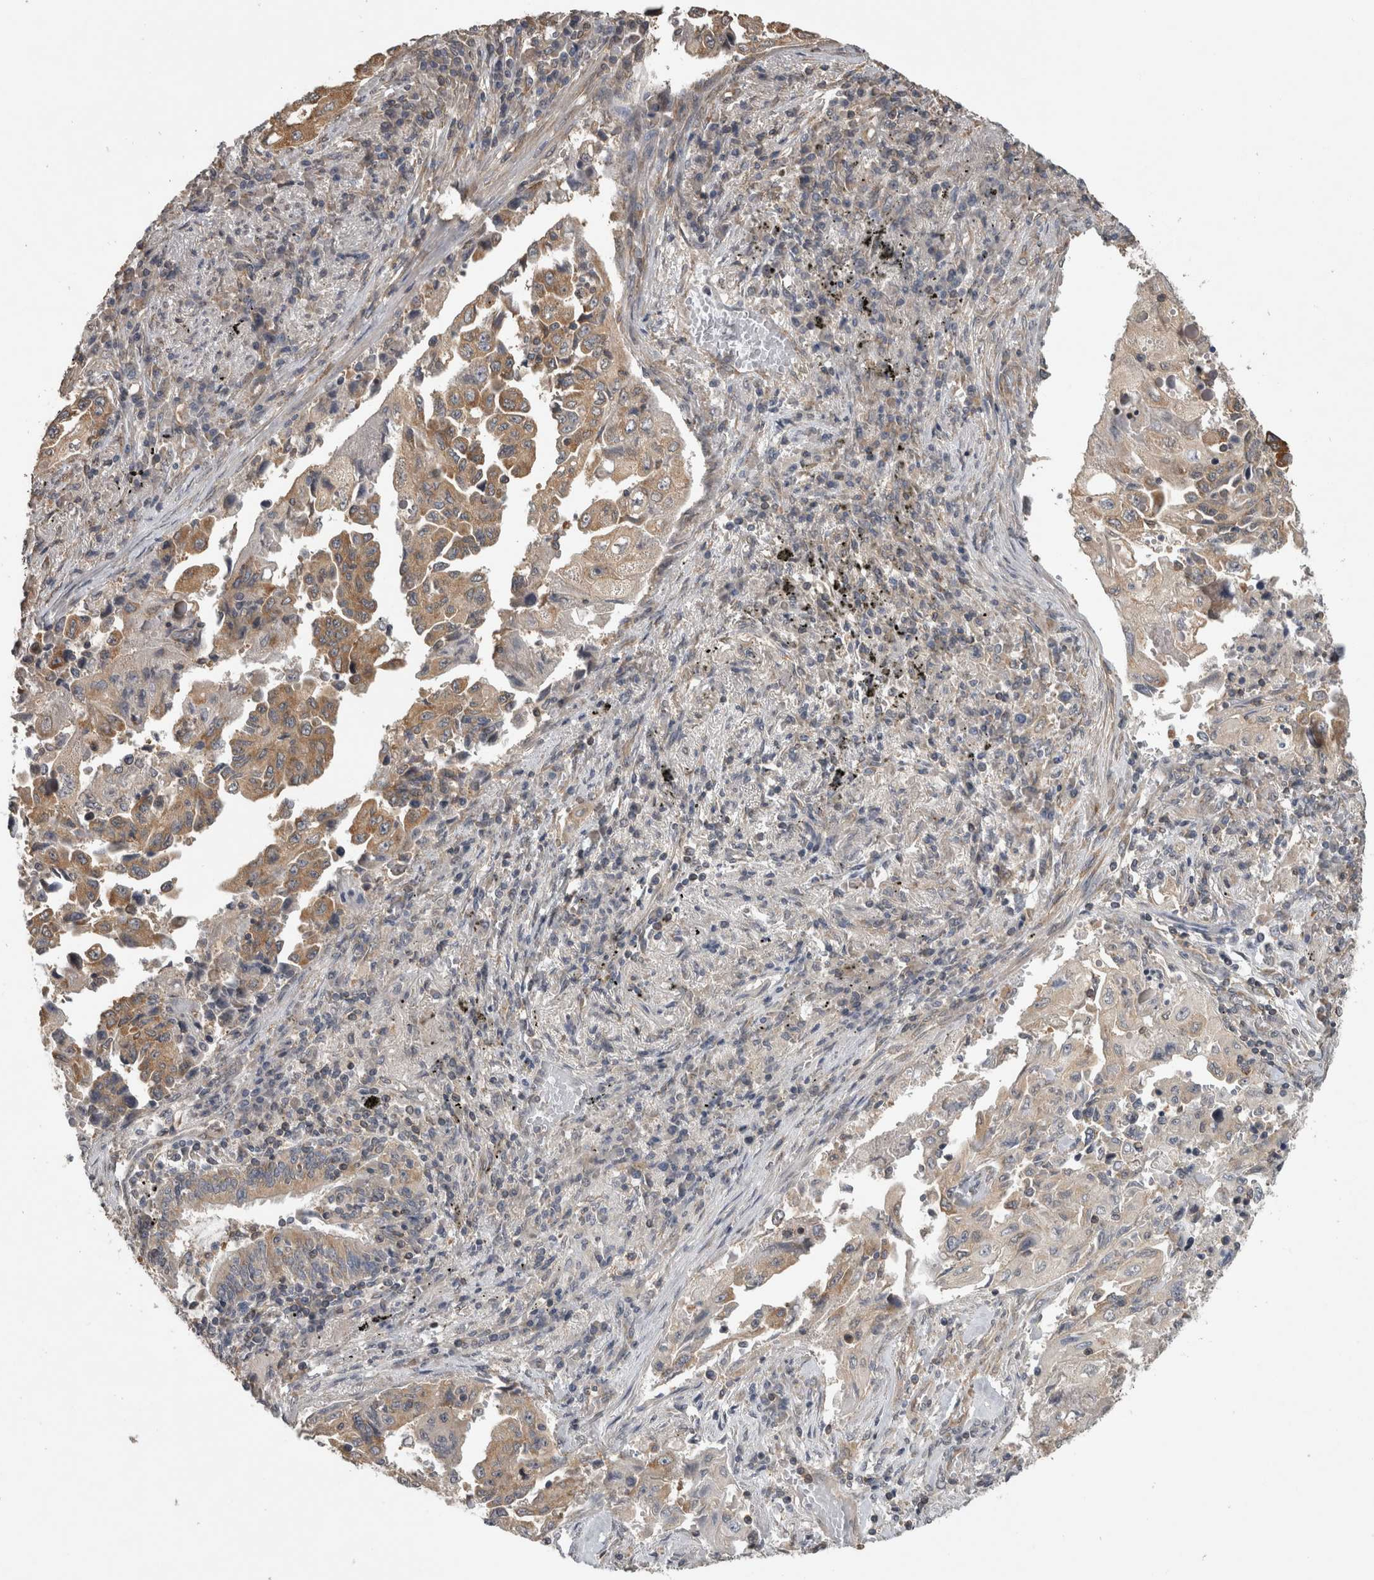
{"staining": {"intensity": "moderate", "quantity": ">75%", "location": "cytoplasmic/membranous"}, "tissue": "lung cancer", "cell_type": "Tumor cells", "image_type": "cancer", "snomed": [{"axis": "morphology", "description": "Adenocarcinoma, NOS"}, {"axis": "topography", "description": "Lung"}], "caption": "Lung adenocarcinoma tissue displays moderate cytoplasmic/membranous staining in about >75% of tumor cells", "gene": "ATXN2", "patient": {"sex": "female", "age": 51}}